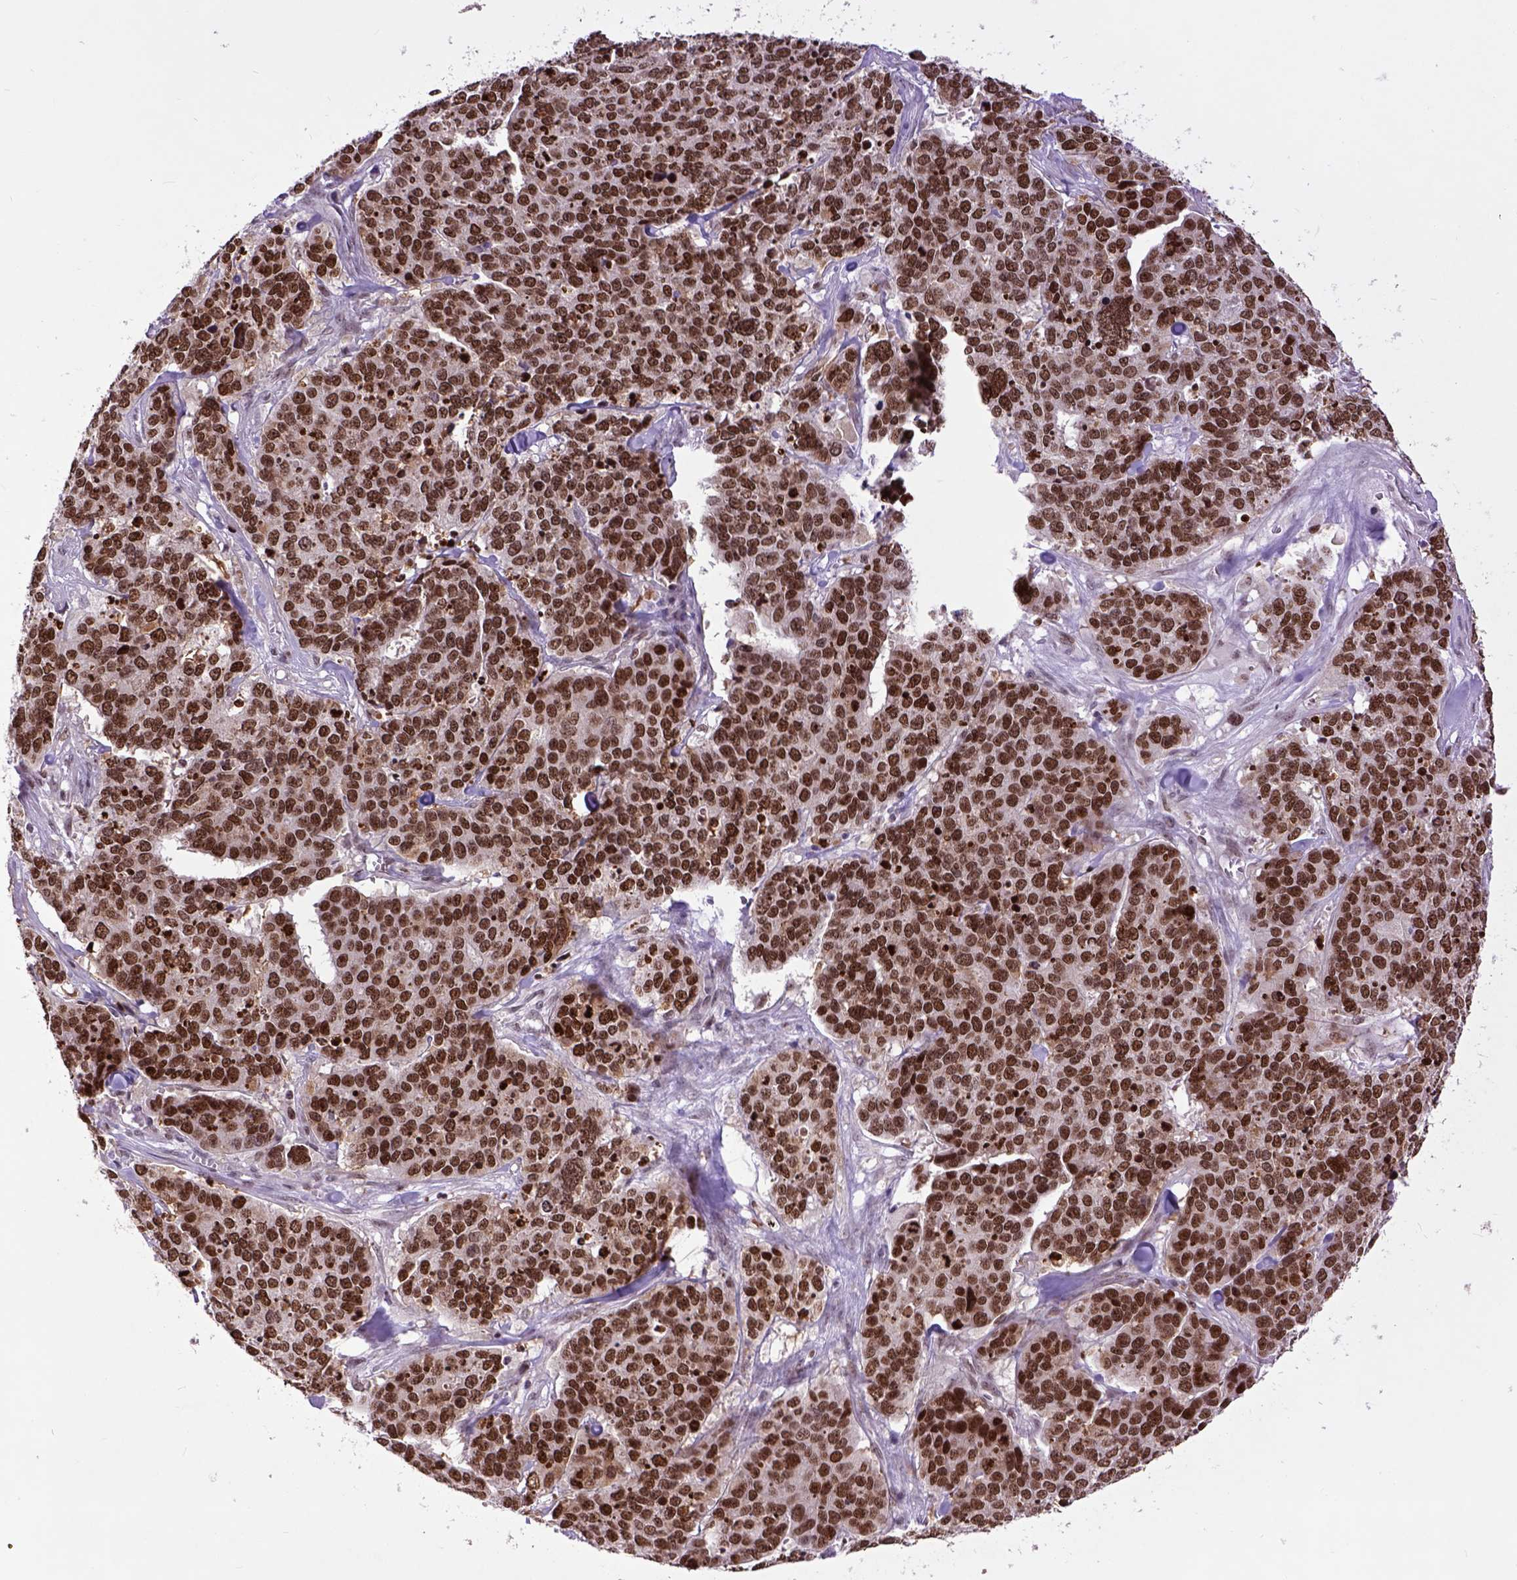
{"staining": {"intensity": "moderate", "quantity": ">75%", "location": "nuclear"}, "tissue": "ovarian cancer", "cell_type": "Tumor cells", "image_type": "cancer", "snomed": [{"axis": "morphology", "description": "Carcinoma, endometroid"}, {"axis": "topography", "description": "Ovary"}], "caption": "Ovarian cancer (endometroid carcinoma) was stained to show a protein in brown. There is medium levels of moderate nuclear positivity in about >75% of tumor cells.", "gene": "RCC2", "patient": {"sex": "female", "age": 65}}